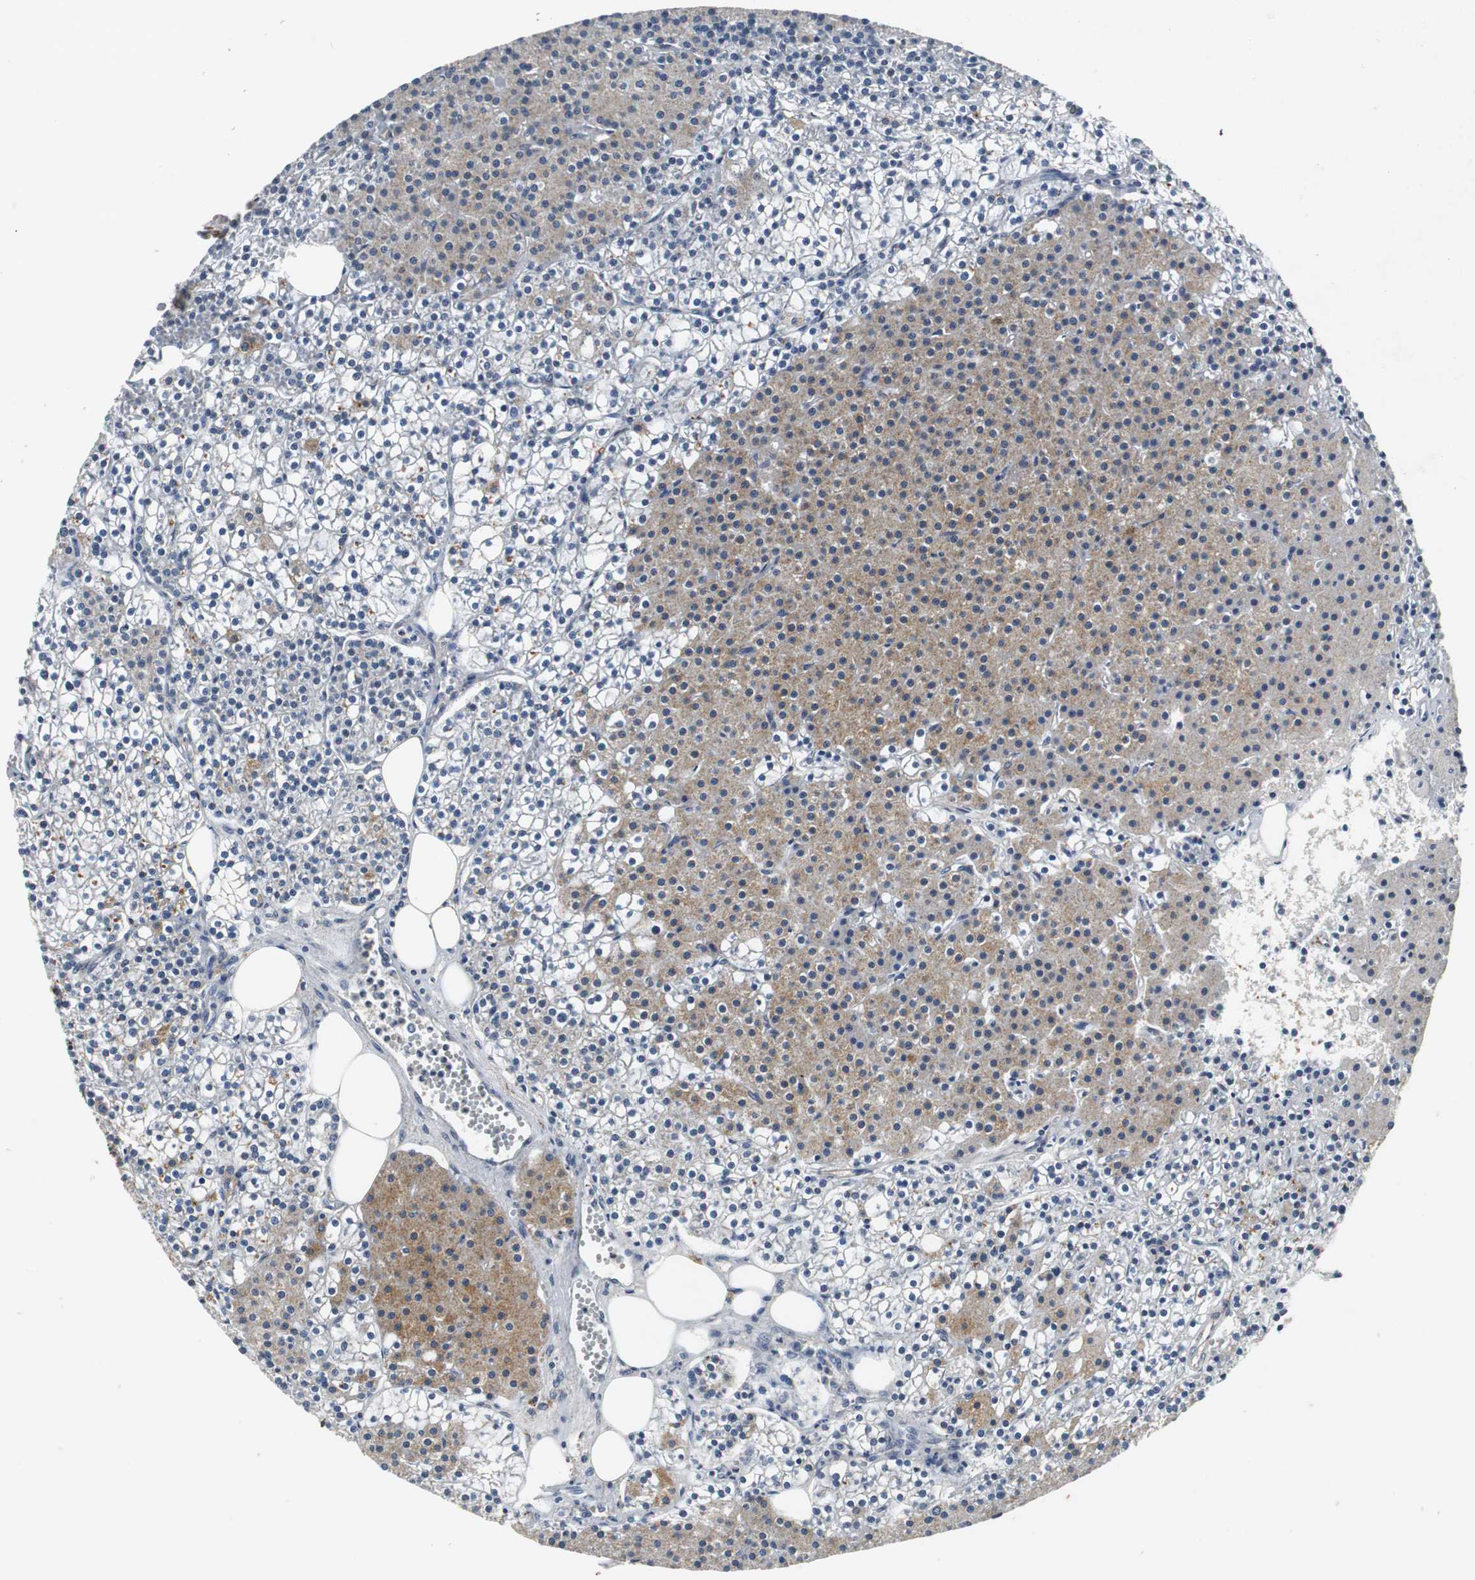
{"staining": {"intensity": "moderate", "quantity": "25%-75%", "location": "cytoplasmic/membranous"}, "tissue": "parathyroid gland", "cell_type": "Glandular cells", "image_type": "normal", "snomed": [{"axis": "morphology", "description": "Normal tissue, NOS"}, {"axis": "topography", "description": "Parathyroid gland"}], "caption": "Human parathyroid gland stained with a brown dye displays moderate cytoplasmic/membranous positive expression in about 25%-75% of glandular cells.", "gene": "ISCU", "patient": {"sex": "female", "age": 63}}